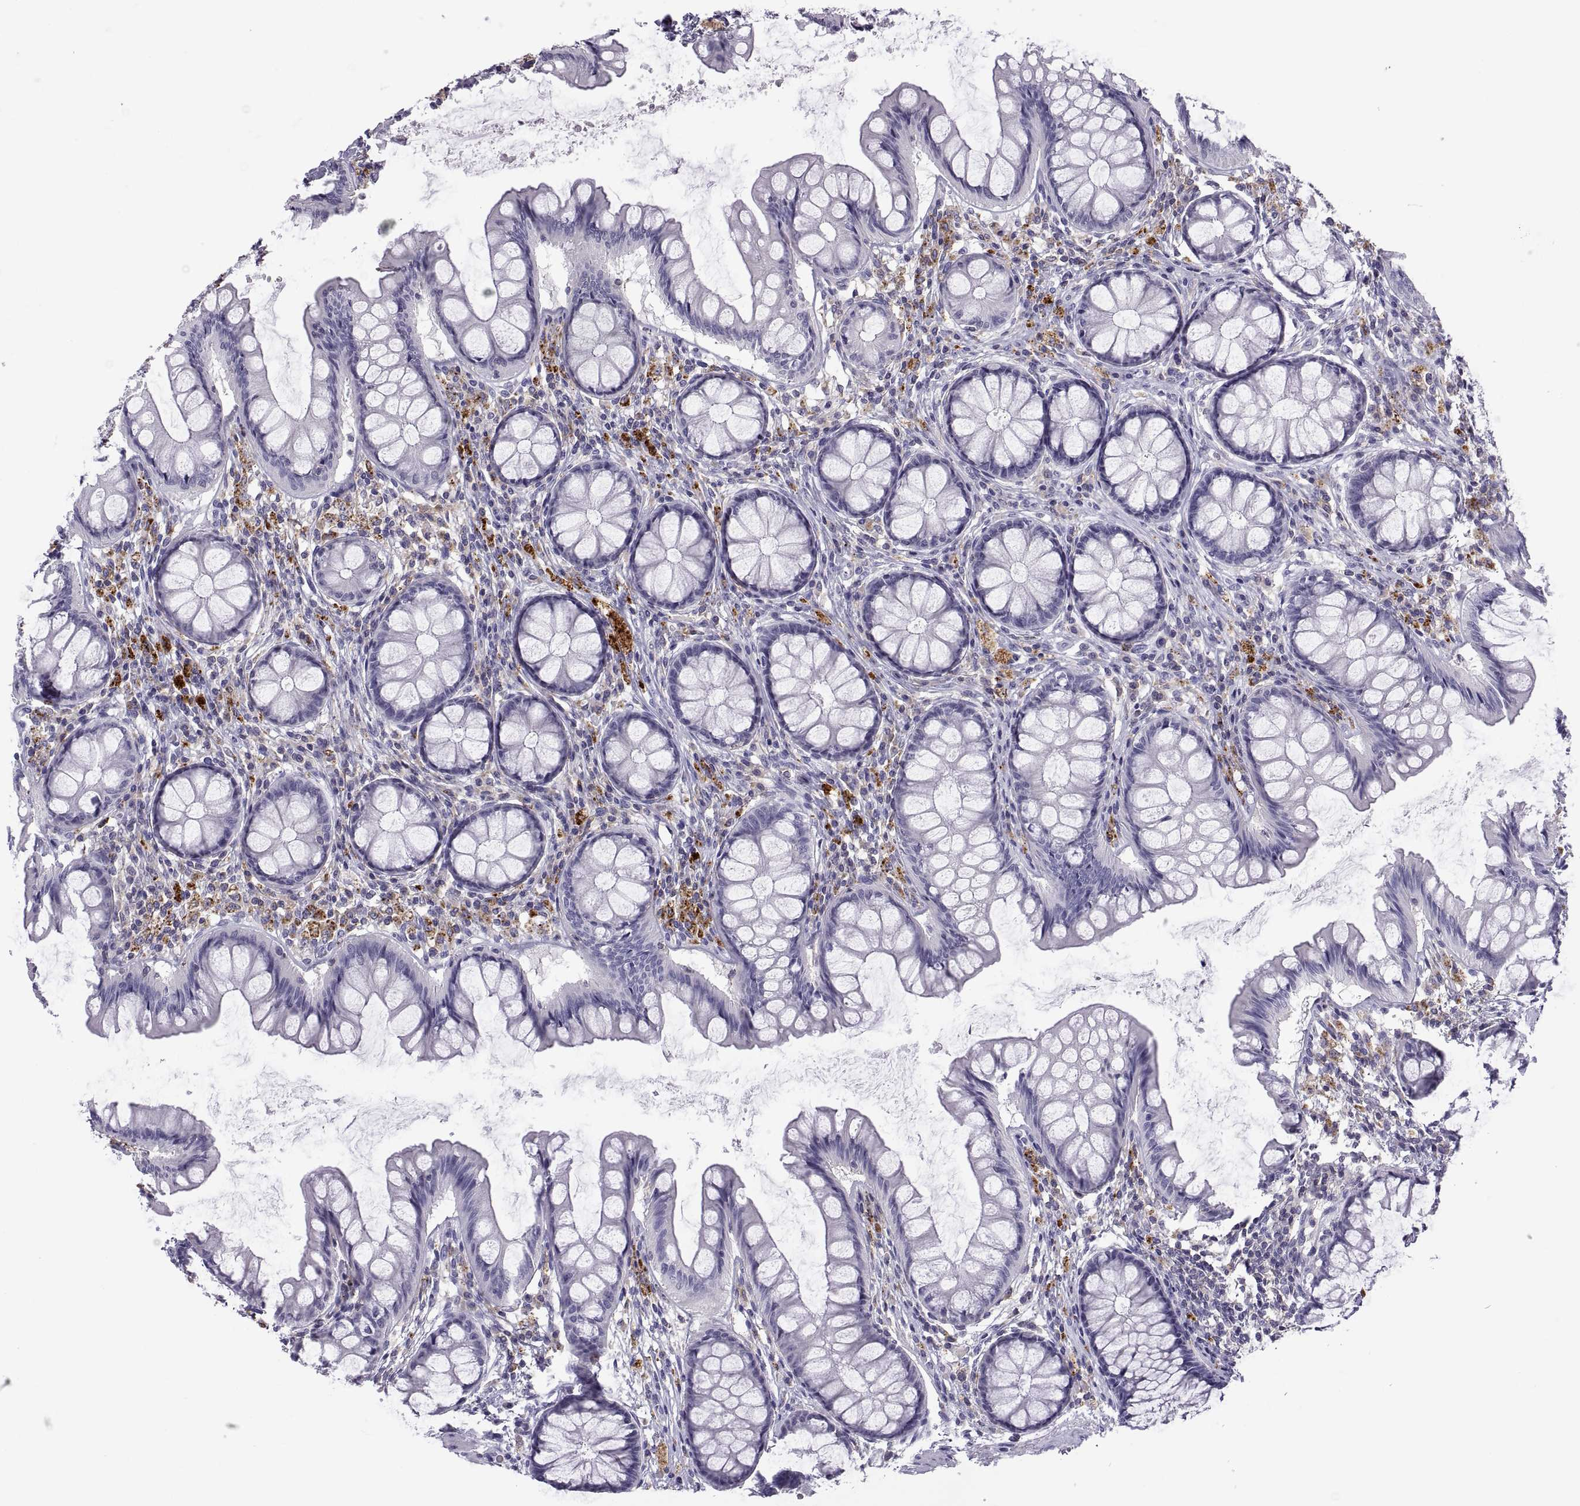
{"staining": {"intensity": "negative", "quantity": "none", "location": "none"}, "tissue": "colon", "cell_type": "Endothelial cells", "image_type": "normal", "snomed": [{"axis": "morphology", "description": "Normal tissue, NOS"}, {"axis": "topography", "description": "Colon"}], "caption": "Immunohistochemistry histopathology image of normal human colon stained for a protein (brown), which demonstrates no positivity in endothelial cells.", "gene": "RGS19", "patient": {"sex": "female", "age": 65}}